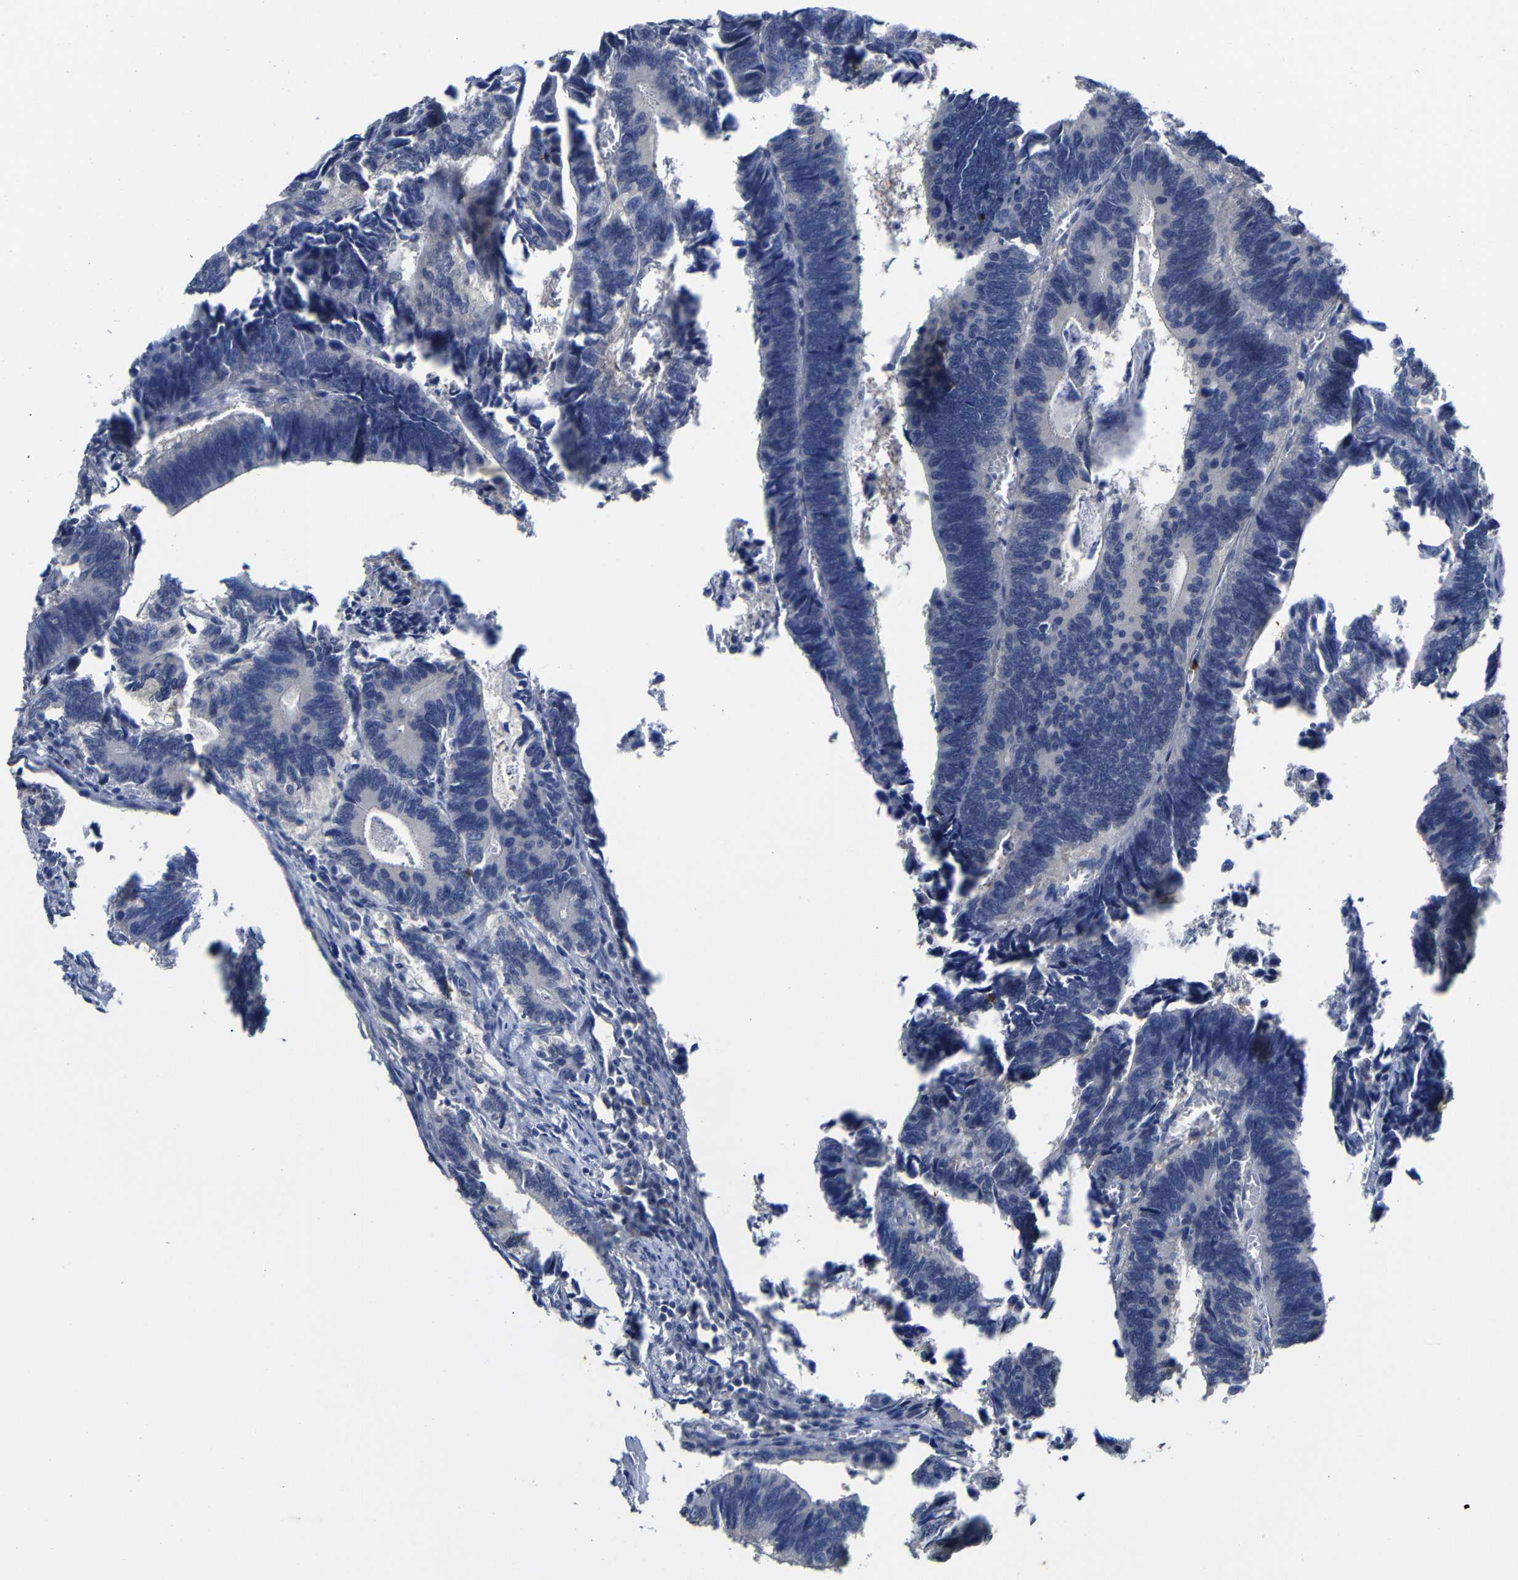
{"staining": {"intensity": "negative", "quantity": "none", "location": "none"}, "tissue": "colorectal cancer", "cell_type": "Tumor cells", "image_type": "cancer", "snomed": [{"axis": "morphology", "description": "Adenocarcinoma, NOS"}, {"axis": "topography", "description": "Colon"}], "caption": "Immunohistochemical staining of human colorectal adenocarcinoma displays no significant positivity in tumor cells.", "gene": "ATG12", "patient": {"sex": "male", "age": 72}}